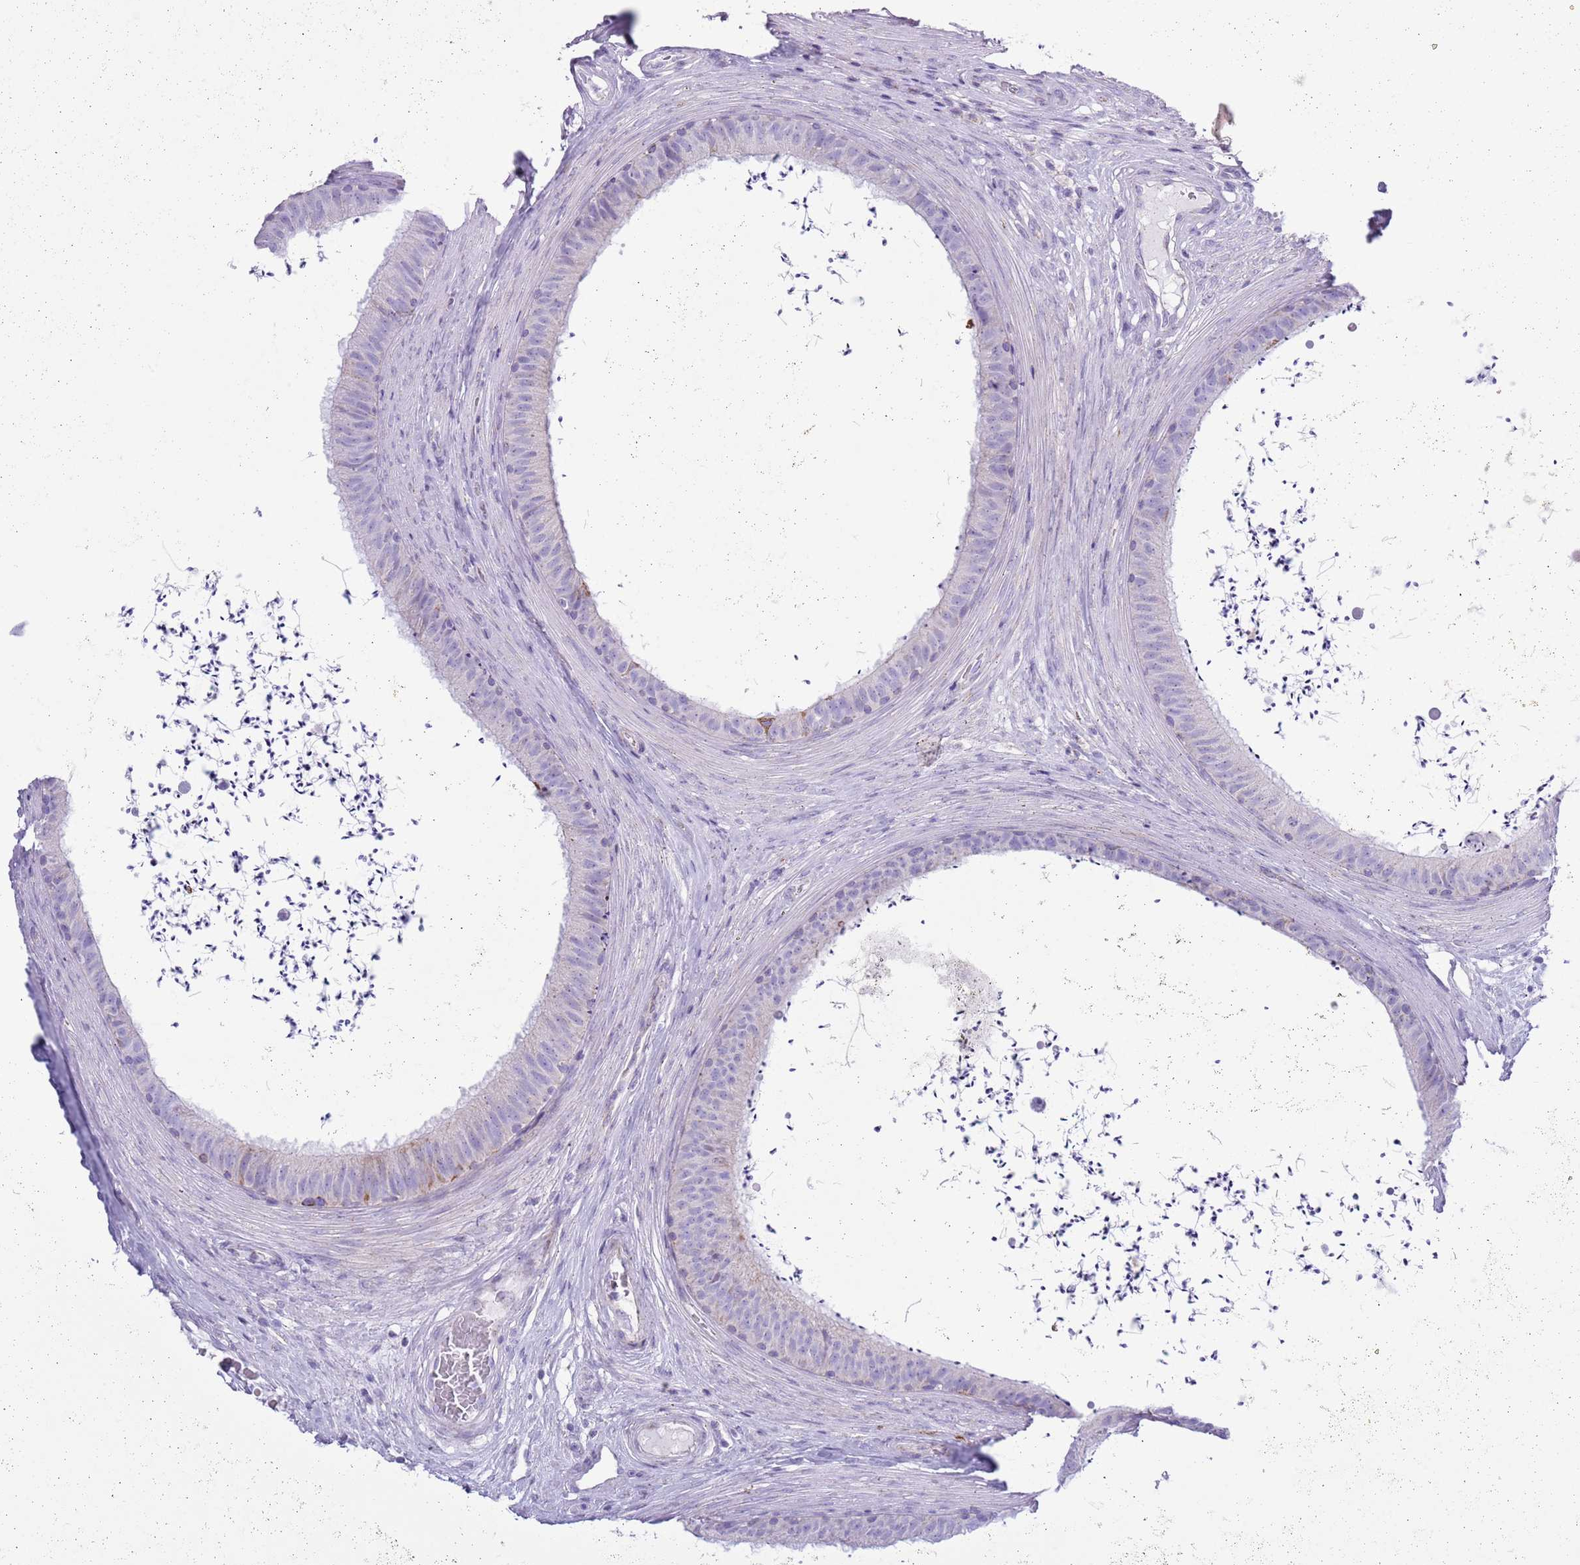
{"staining": {"intensity": "weak", "quantity": "<25%", "location": "cytoplasmic/membranous"}, "tissue": "epididymis", "cell_type": "Glandular cells", "image_type": "normal", "snomed": [{"axis": "morphology", "description": "Normal tissue, NOS"}, {"axis": "topography", "description": "Testis"}, {"axis": "topography", "description": "Epididymis"}], "caption": "Glandular cells show no significant protein positivity in unremarkable epididymis. (DAB (3,3'-diaminobenzidine) immunohistochemistry (IHC), high magnification).", "gene": "MOCOS", "patient": {"sex": "male", "age": 41}}